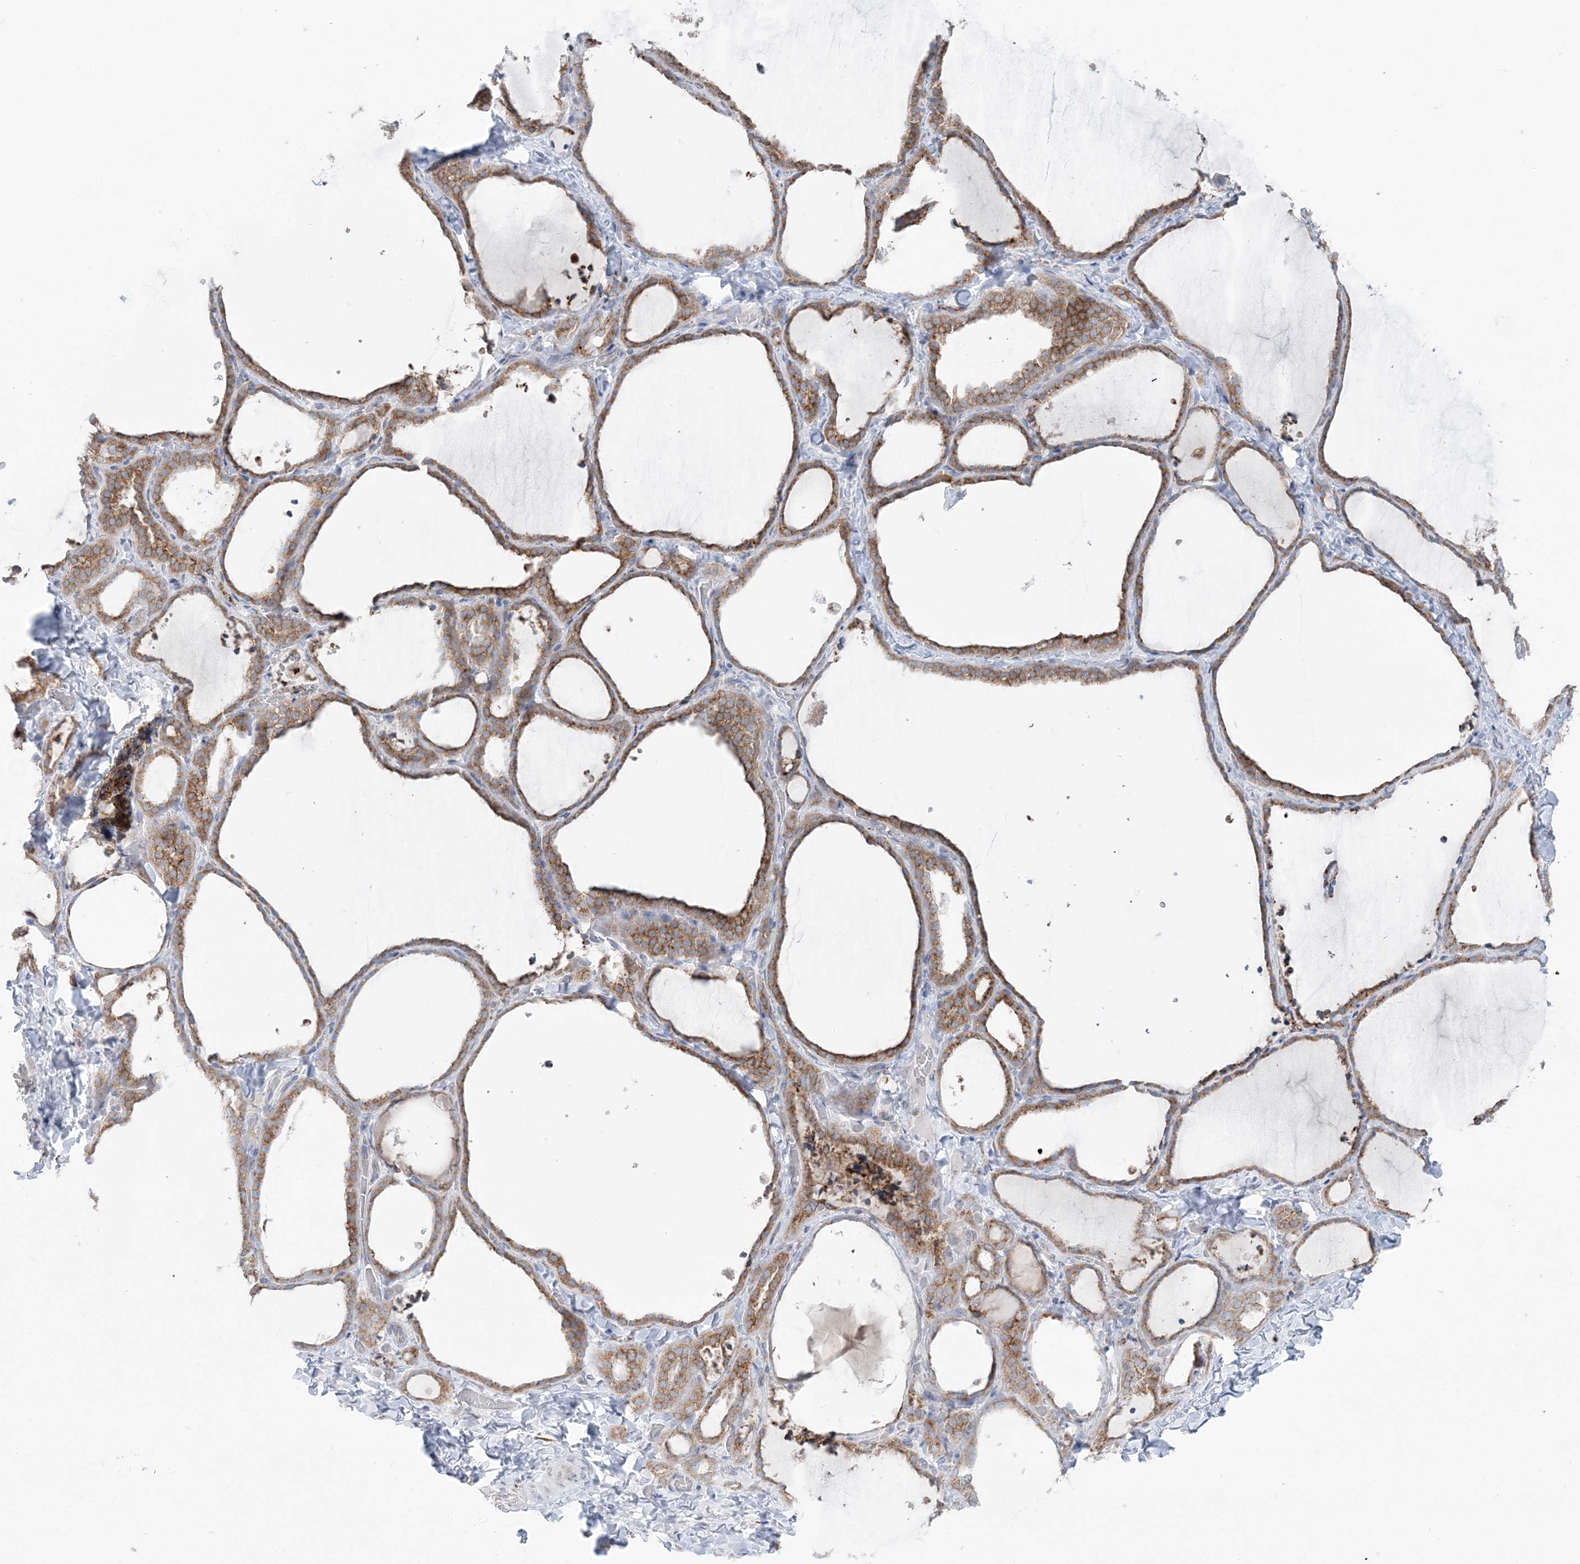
{"staining": {"intensity": "moderate", "quantity": ">75%", "location": "cytoplasmic/membranous"}, "tissue": "thyroid gland", "cell_type": "Glandular cells", "image_type": "normal", "snomed": [{"axis": "morphology", "description": "Normal tissue, NOS"}, {"axis": "topography", "description": "Thyroid gland"}], "caption": "A high-resolution photomicrograph shows immunohistochemistry (IHC) staining of unremarkable thyroid gland, which reveals moderate cytoplasmic/membranous staining in approximately >75% of glandular cells. Immunohistochemistry (ihc) stains the protein in brown and the nuclei are stained blue.", "gene": "TMED10", "patient": {"sex": "female", "age": 22}}